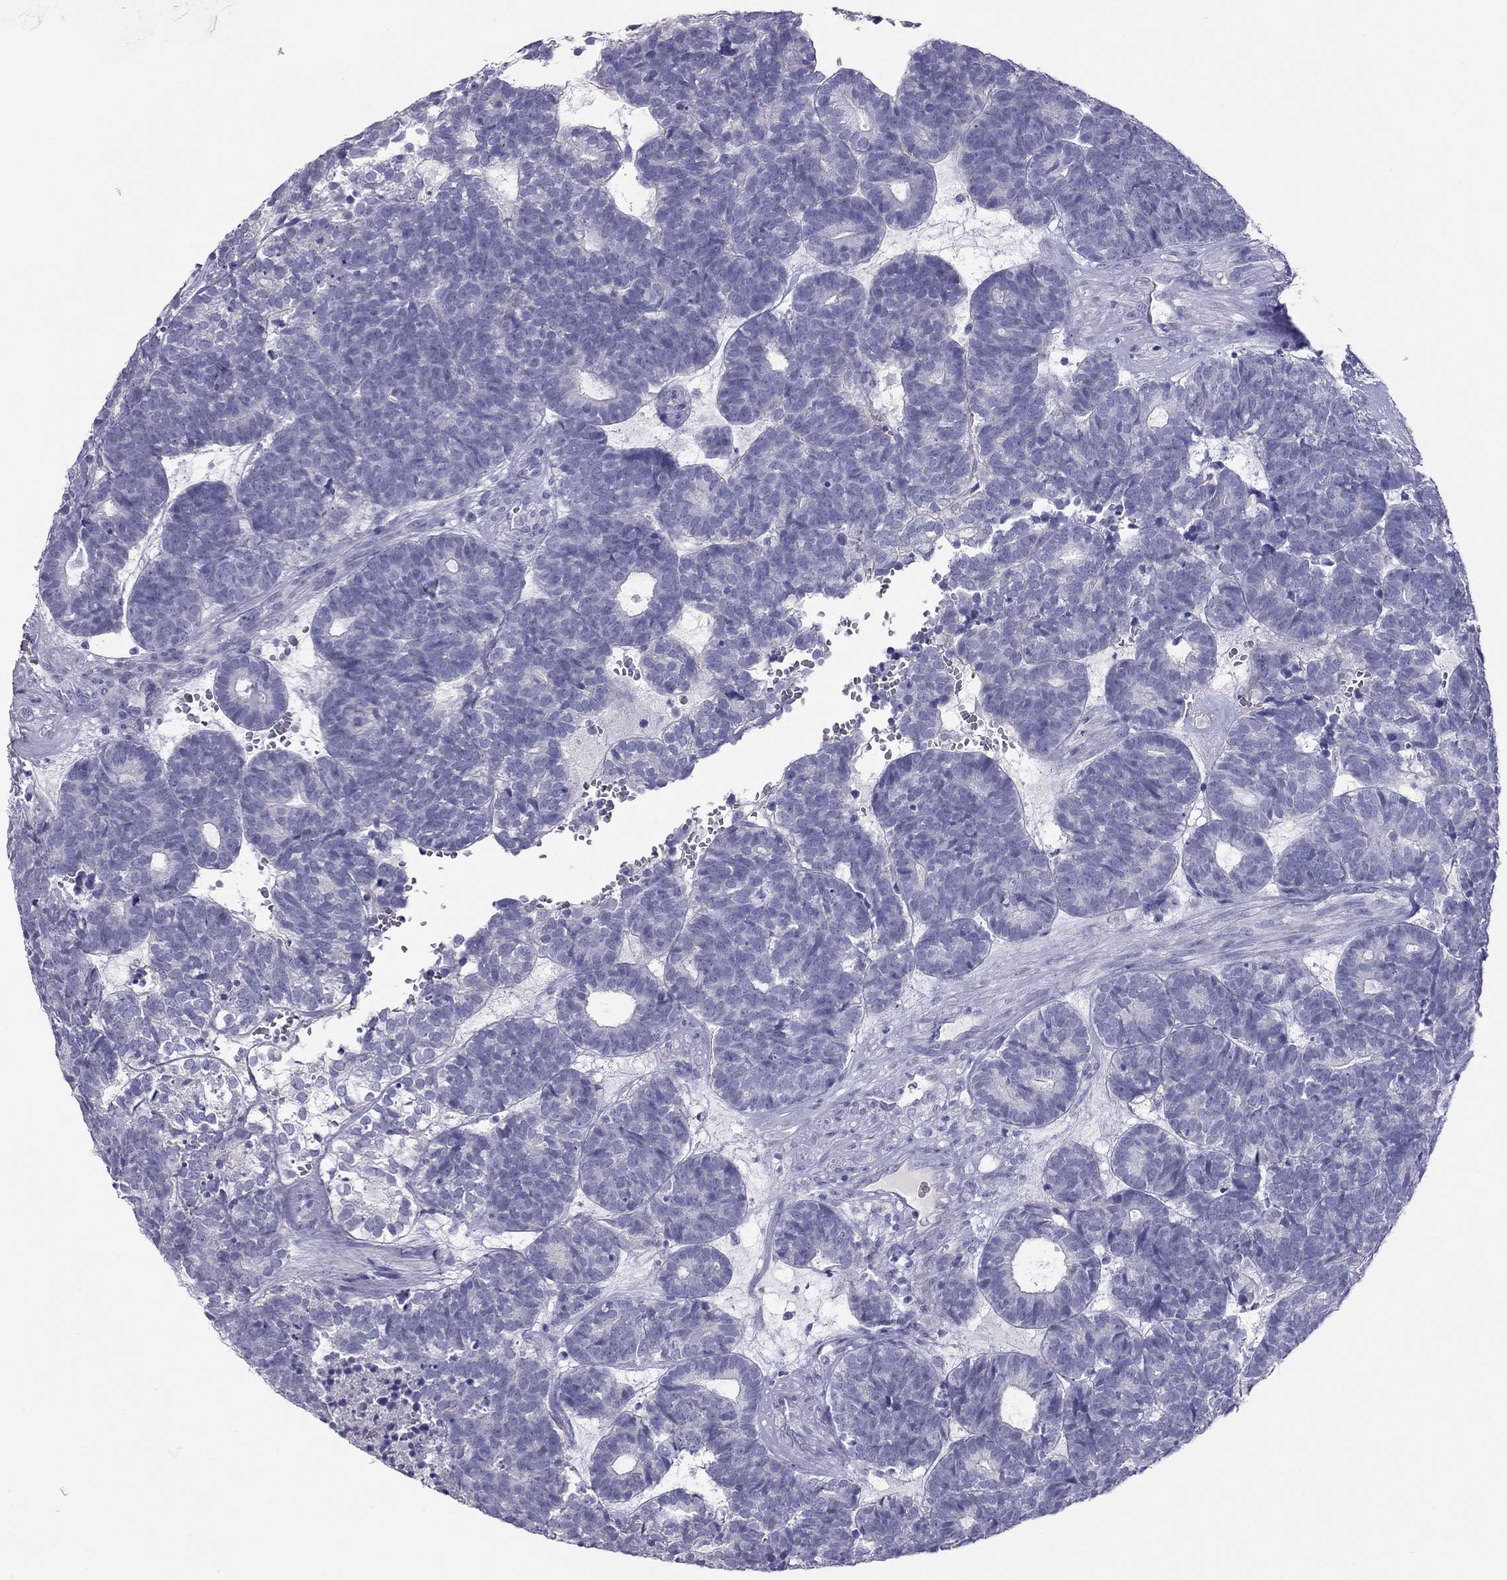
{"staining": {"intensity": "negative", "quantity": "none", "location": "none"}, "tissue": "head and neck cancer", "cell_type": "Tumor cells", "image_type": "cancer", "snomed": [{"axis": "morphology", "description": "Adenocarcinoma, NOS"}, {"axis": "topography", "description": "Head-Neck"}], "caption": "IHC histopathology image of human adenocarcinoma (head and neck) stained for a protein (brown), which exhibits no staining in tumor cells.", "gene": "KCNV2", "patient": {"sex": "female", "age": 81}}